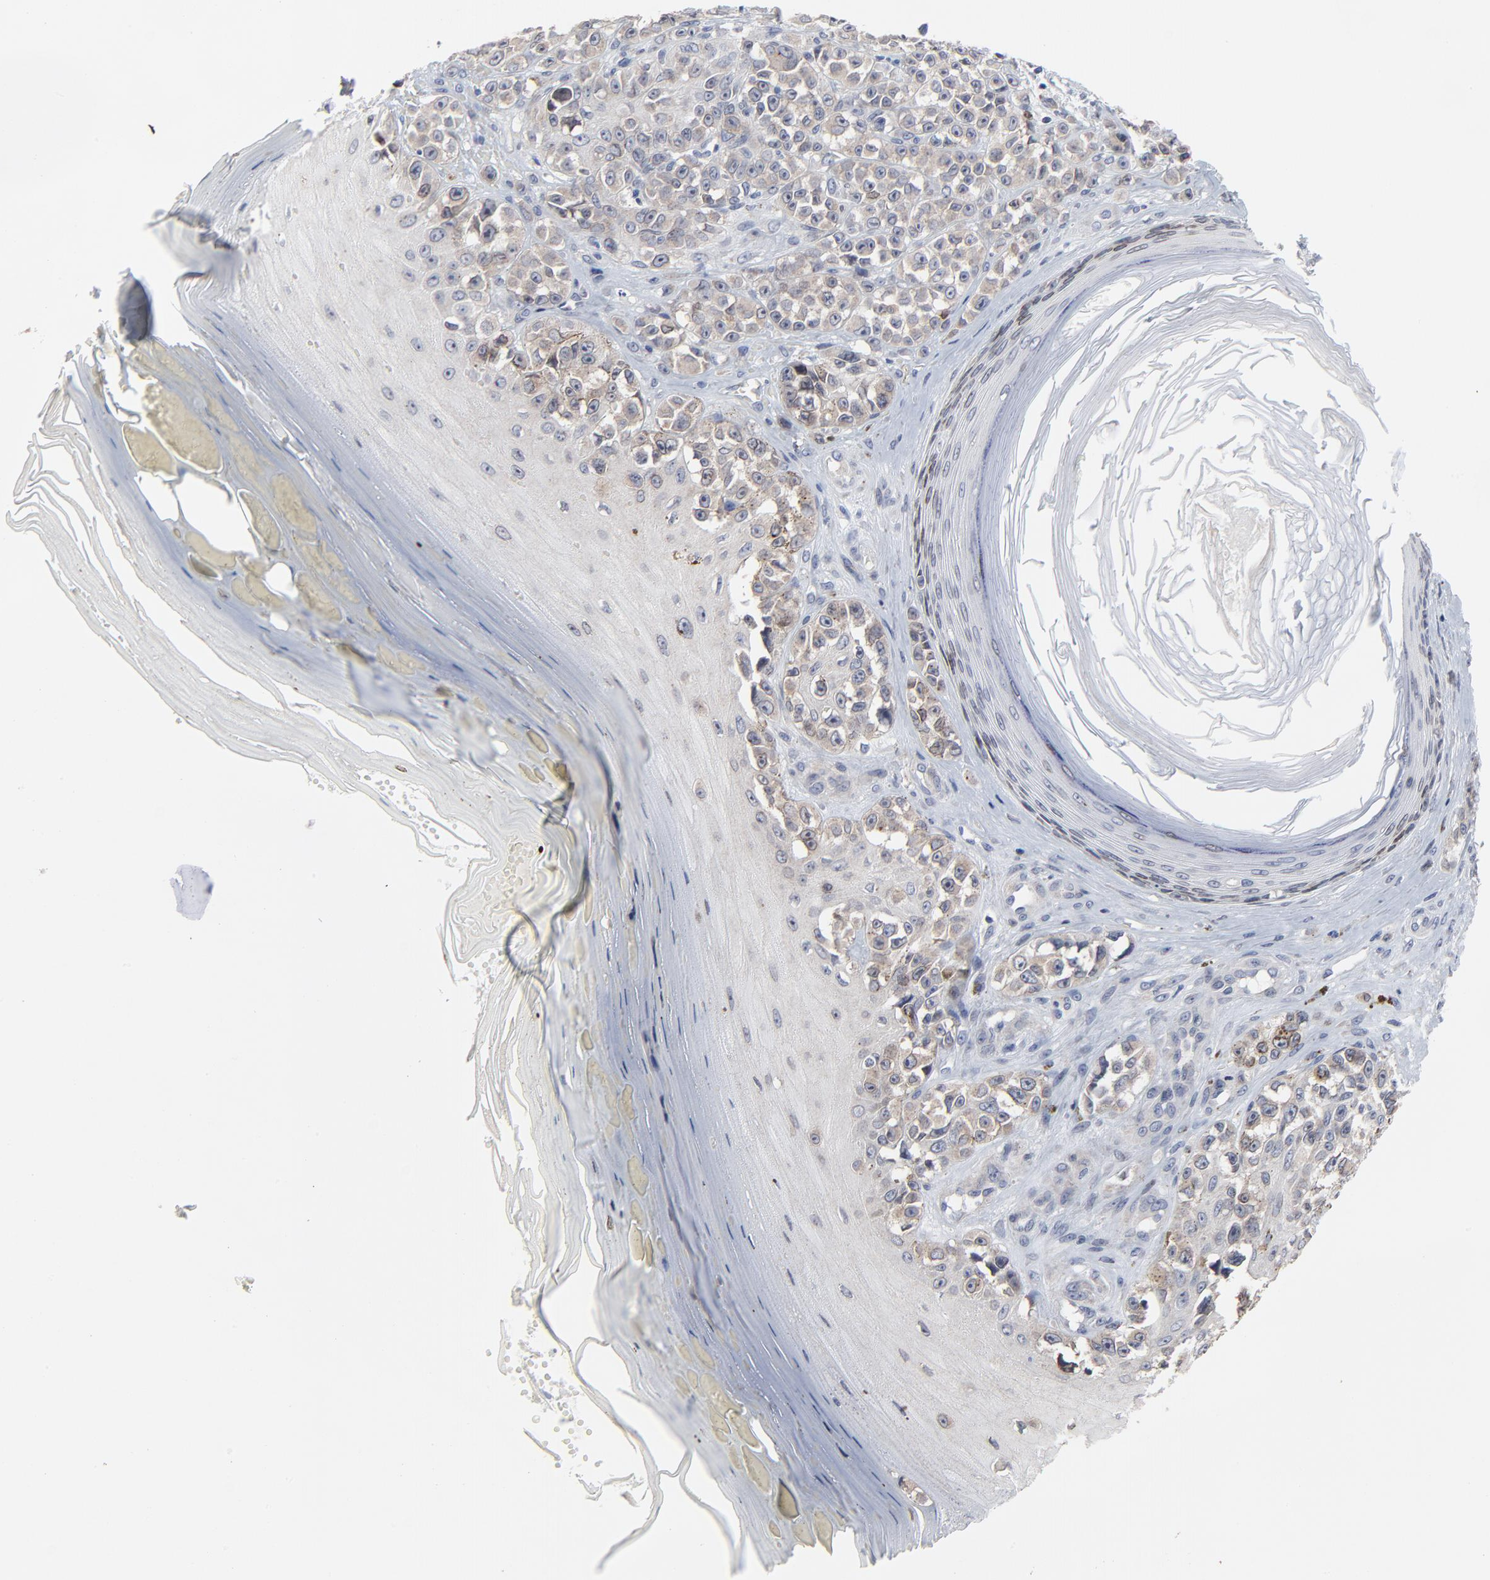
{"staining": {"intensity": "weak", "quantity": "25%-75%", "location": "cytoplasmic/membranous"}, "tissue": "melanoma", "cell_type": "Tumor cells", "image_type": "cancer", "snomed": [{"axis": "morphology", "description": "Malignant melanoma, NOS"}, {"axis": "topography", "description": "Skin"}], "caption": "This histopathology image reveals IHC staining of human malignant melanoma, with low weak cytoplasmic/membranous staining in approximately 25%-75% of tumor cells.", "gene": "NLGN3", "patient": {"sex": "female", "age": 82}}